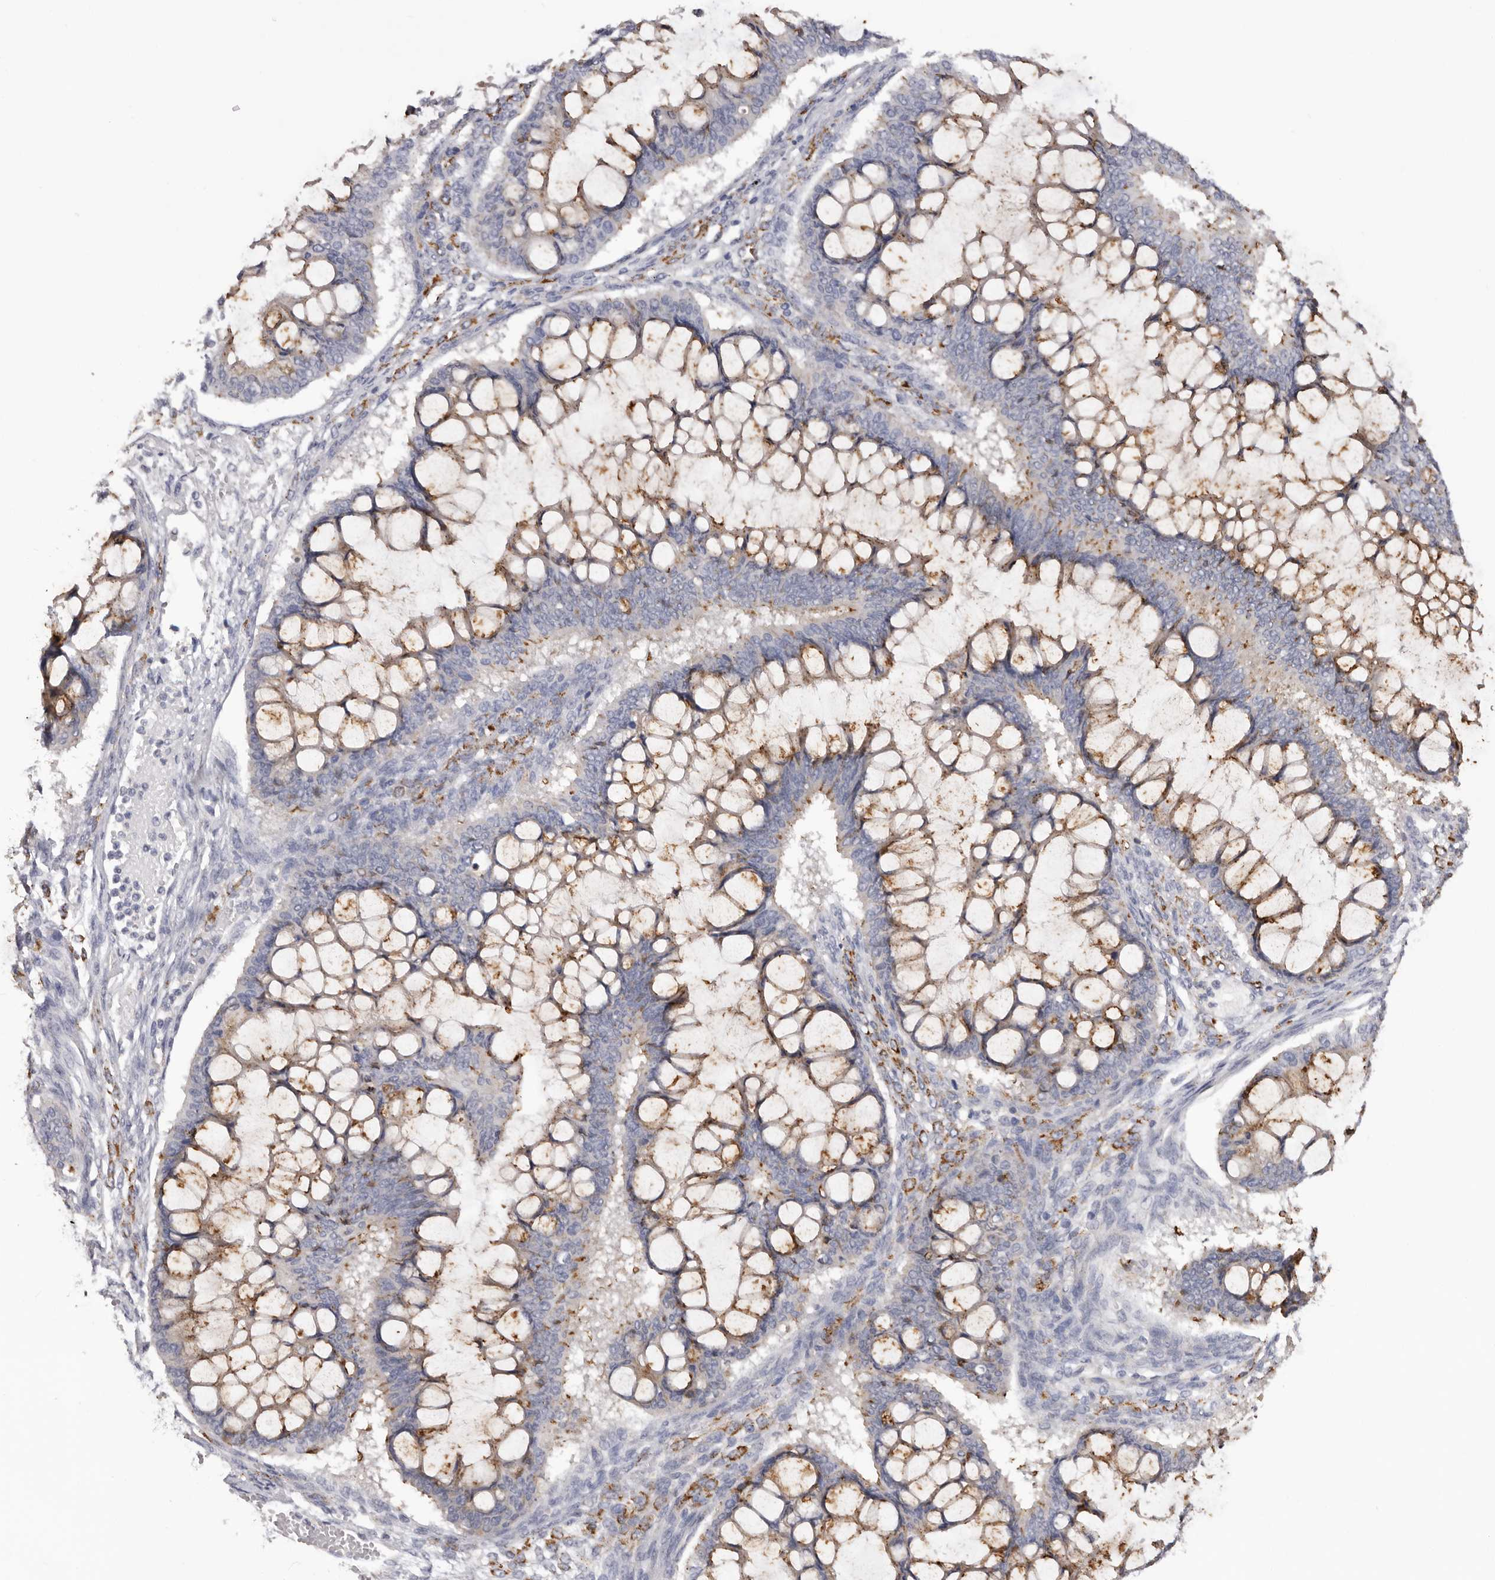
{"staining": {"intensity": "weak", "quantity": "25%-75%", "location": "cytoplasmic/membranous"}, "tissue": "ovarian cancer", "cell_type": "Tumor cells", "image_type": "cancer", "snomed": [{"axis": "morphology", "description": "Cystadenocarcinoma, mucinous, NOS"}, {"axis": "topography", "description": "Ovary"}], "caption": "Protein staining of mucinous cystadenocarcinoma (ovarian) tissue displays weak cytoplasmic/membranous positivity in about 25%-75% of tumor cells. (DAB IHC with brightfield microscopy, high magnification).", "gene": "DAP", "patient": {"sex": "female", "age": 73}}